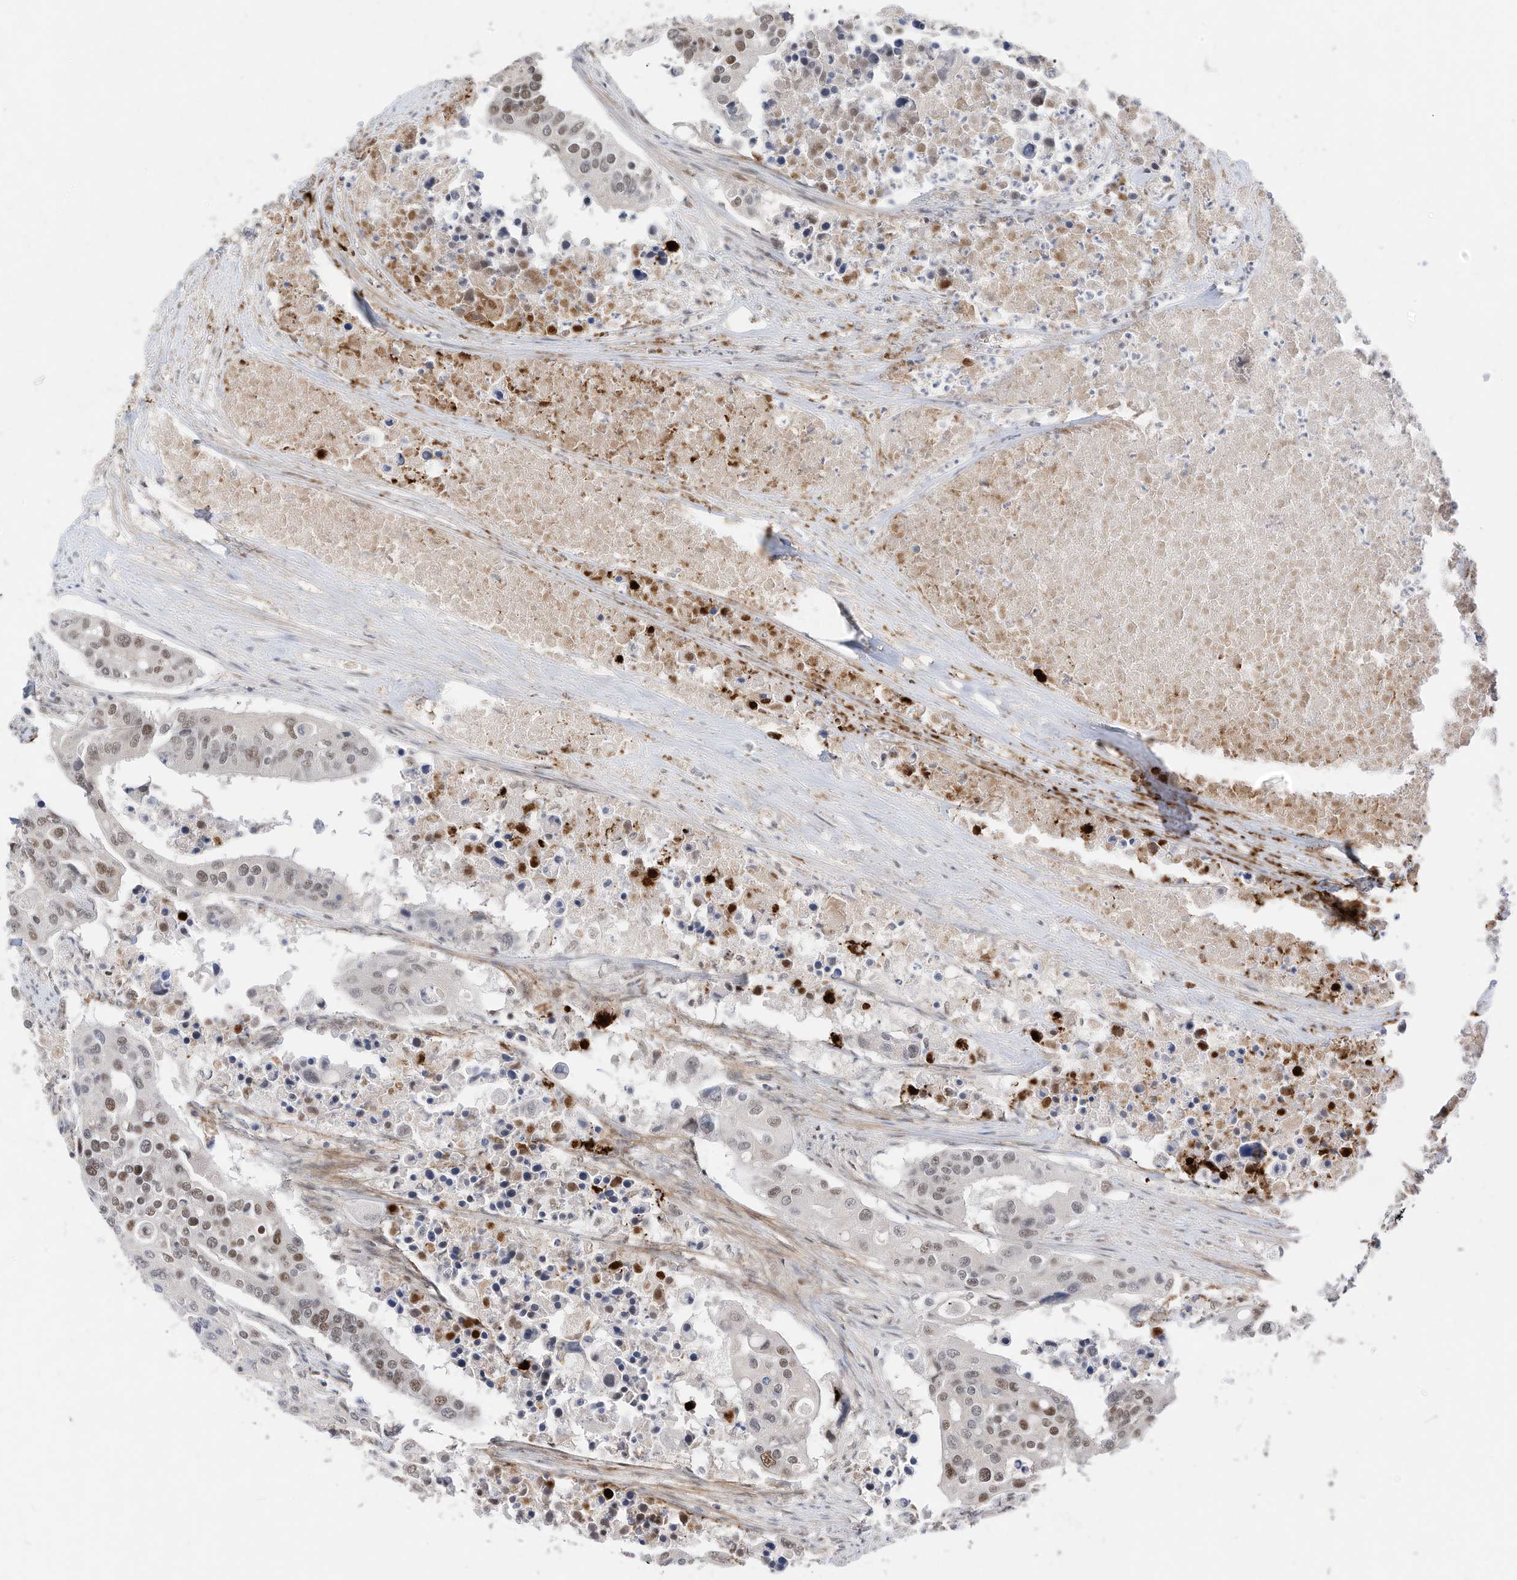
{"staining": {"intensity": "moderate", "quantity": "25%-75%", "location": "nuclear"}, "tissue": "colorectal cancer", "cell_type": "Tumor cells", "image_type": "cancer", "snomed": [{"axis": "morphology", "description": "Adenocarcinoma, NOS"}, {"axis": "topography", "description": "Colon"}], "caption": "Immunohistochemistry (IHC) micrograph of human colorectal cancer stained for a protein (brown), which reveals medium levels of moderate nuclear positivity in about 25%-75% of tumor cells.", "gene": "OGT", "patient": {"sex": "male", "age": 77}}